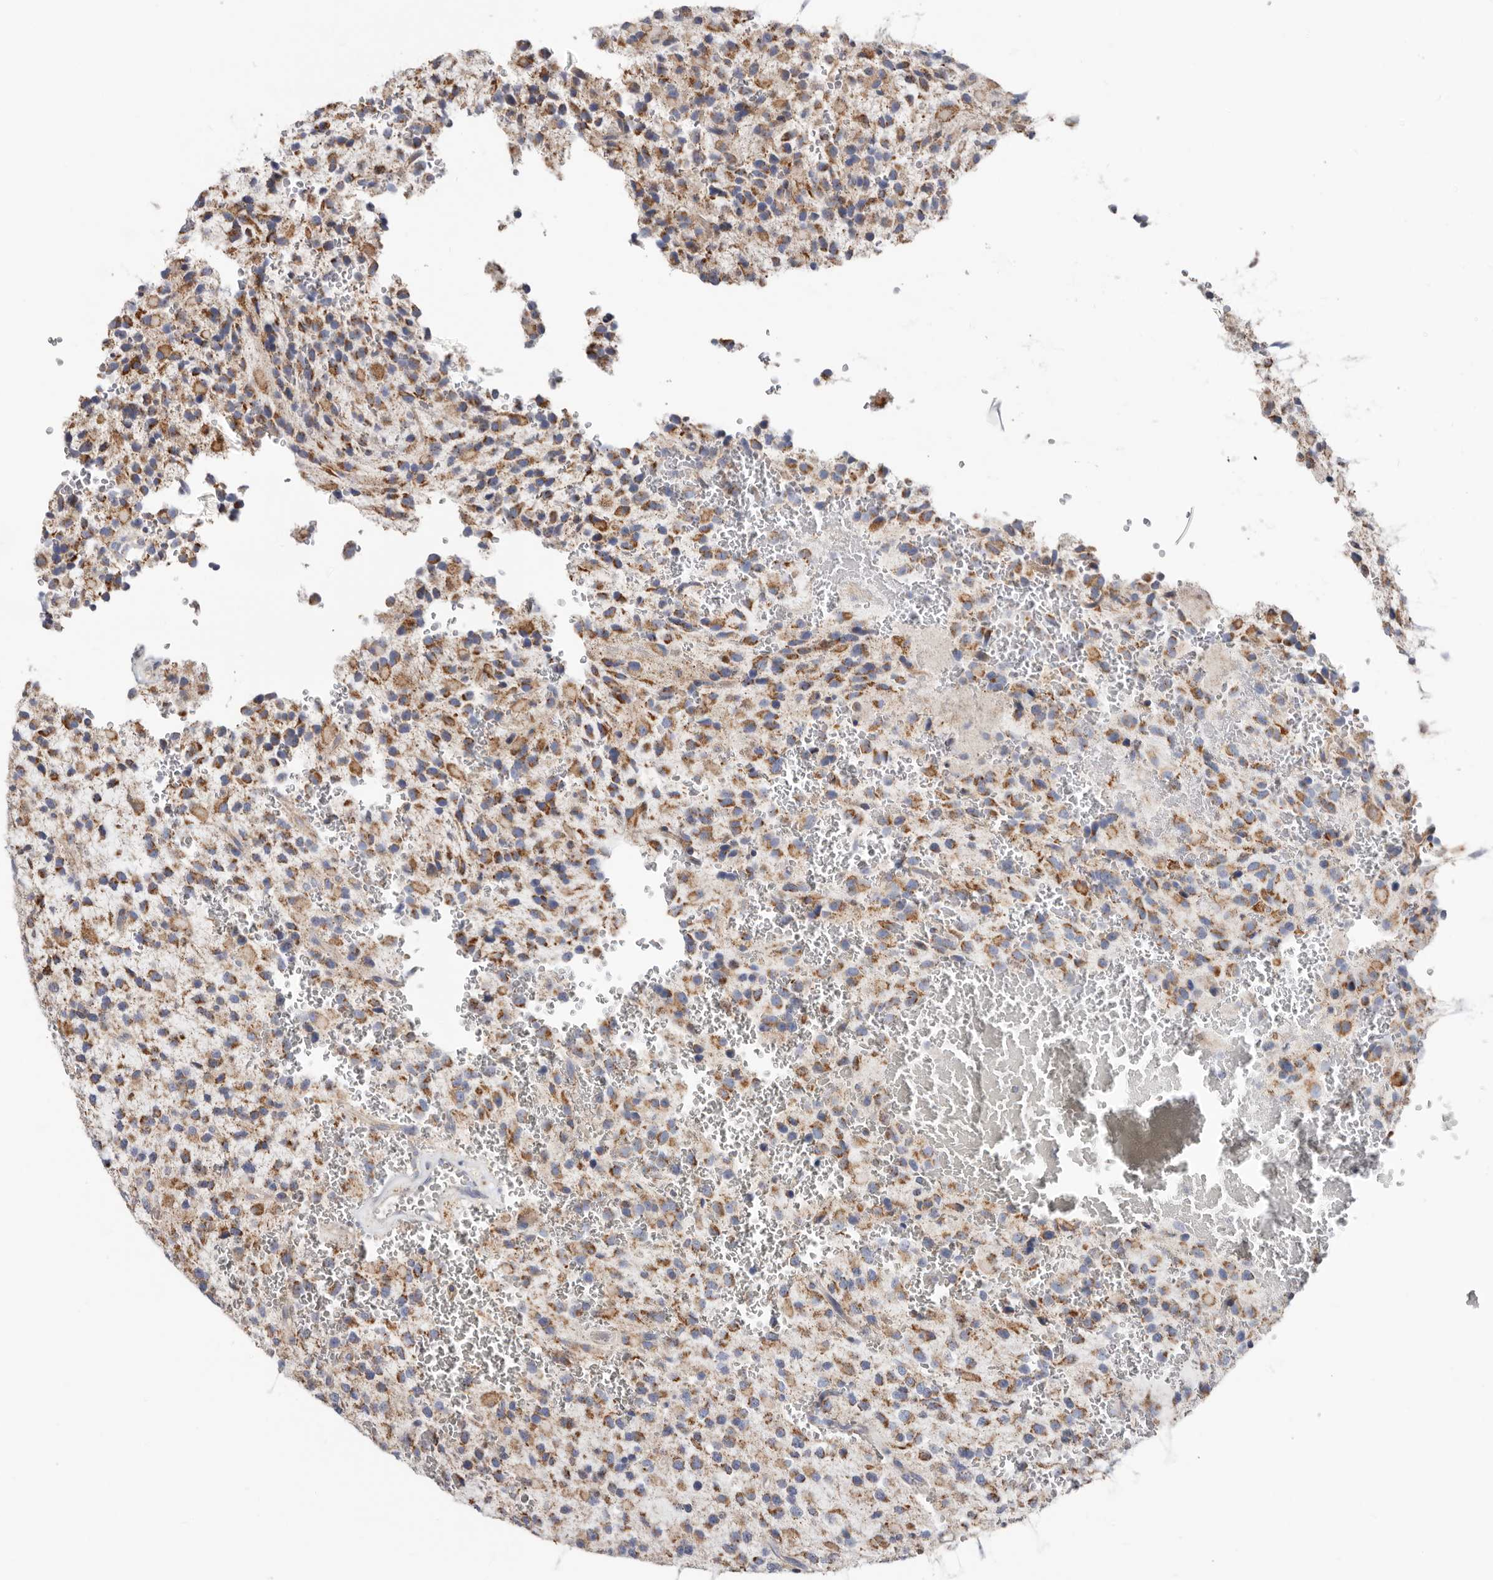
{"staining": {"intensity": "moderate", "quantity": ">75%", "location": "cytoplasmic/membranous"}, "tissue": "glioma", "cell_type": "Tumor cells", "image_type": "cancer", "snomed": [{"axis": "morphology", "description": "Glioma, malignant, High grade"}, {"axis": "topography", "description": "Brain"}], "caption": "Human glioma stained for a protein (brown) reveals moderate cytoplasmic/membranous positive staining in about >75% of tumor cells.", "gene": "RSPO2", "patient": {"sex": "male", "age": 34}}